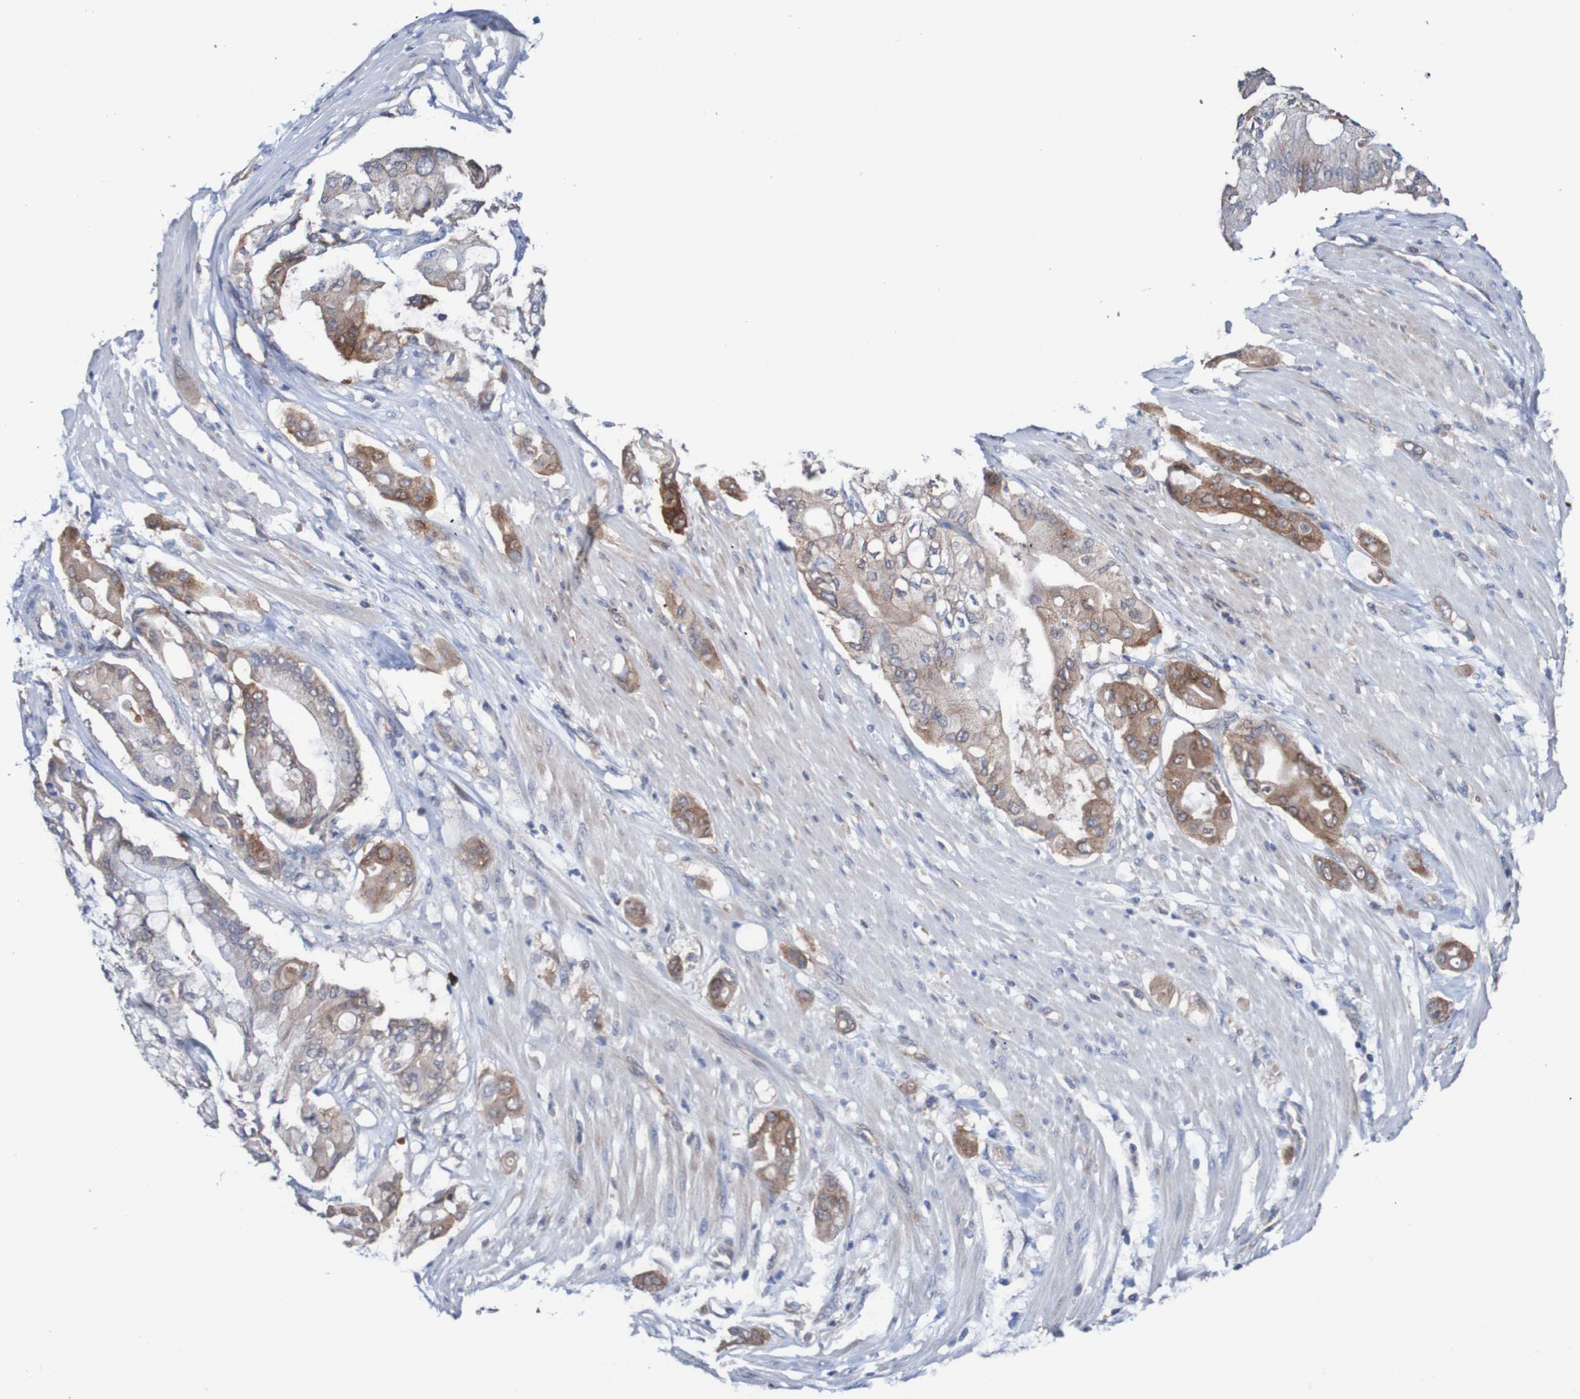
{"staining": {"intensity": "moderate", "quantity": "25%-75%", "location": "cytoplasmic/membranous"}, "tissue": "pancreatic cancer", "cell_type": "Tumor cells", "image_type": "cancer", "snomed": [{"axis": "morphology", "description": "Adenocarcinoma, NOS"}, {"axis": "morphology", "description": "Adenocarcinoma, metastatic, NOS"}, {"axis": "topography", "description": "Lymph node"}, {"axis": "topography", "description": "Pancreas"}, {"axis": "topography", "description": "Duodenum"}], "caption": "Adenocarcinoma (pancreatic) stained for a protein (brown) exhibits moderate cytoplasmic/membranous positive expression in about 25%-75% of tumor cells.", "gene": "RIGI", "patient": {"sex": "female", "age": 64}}